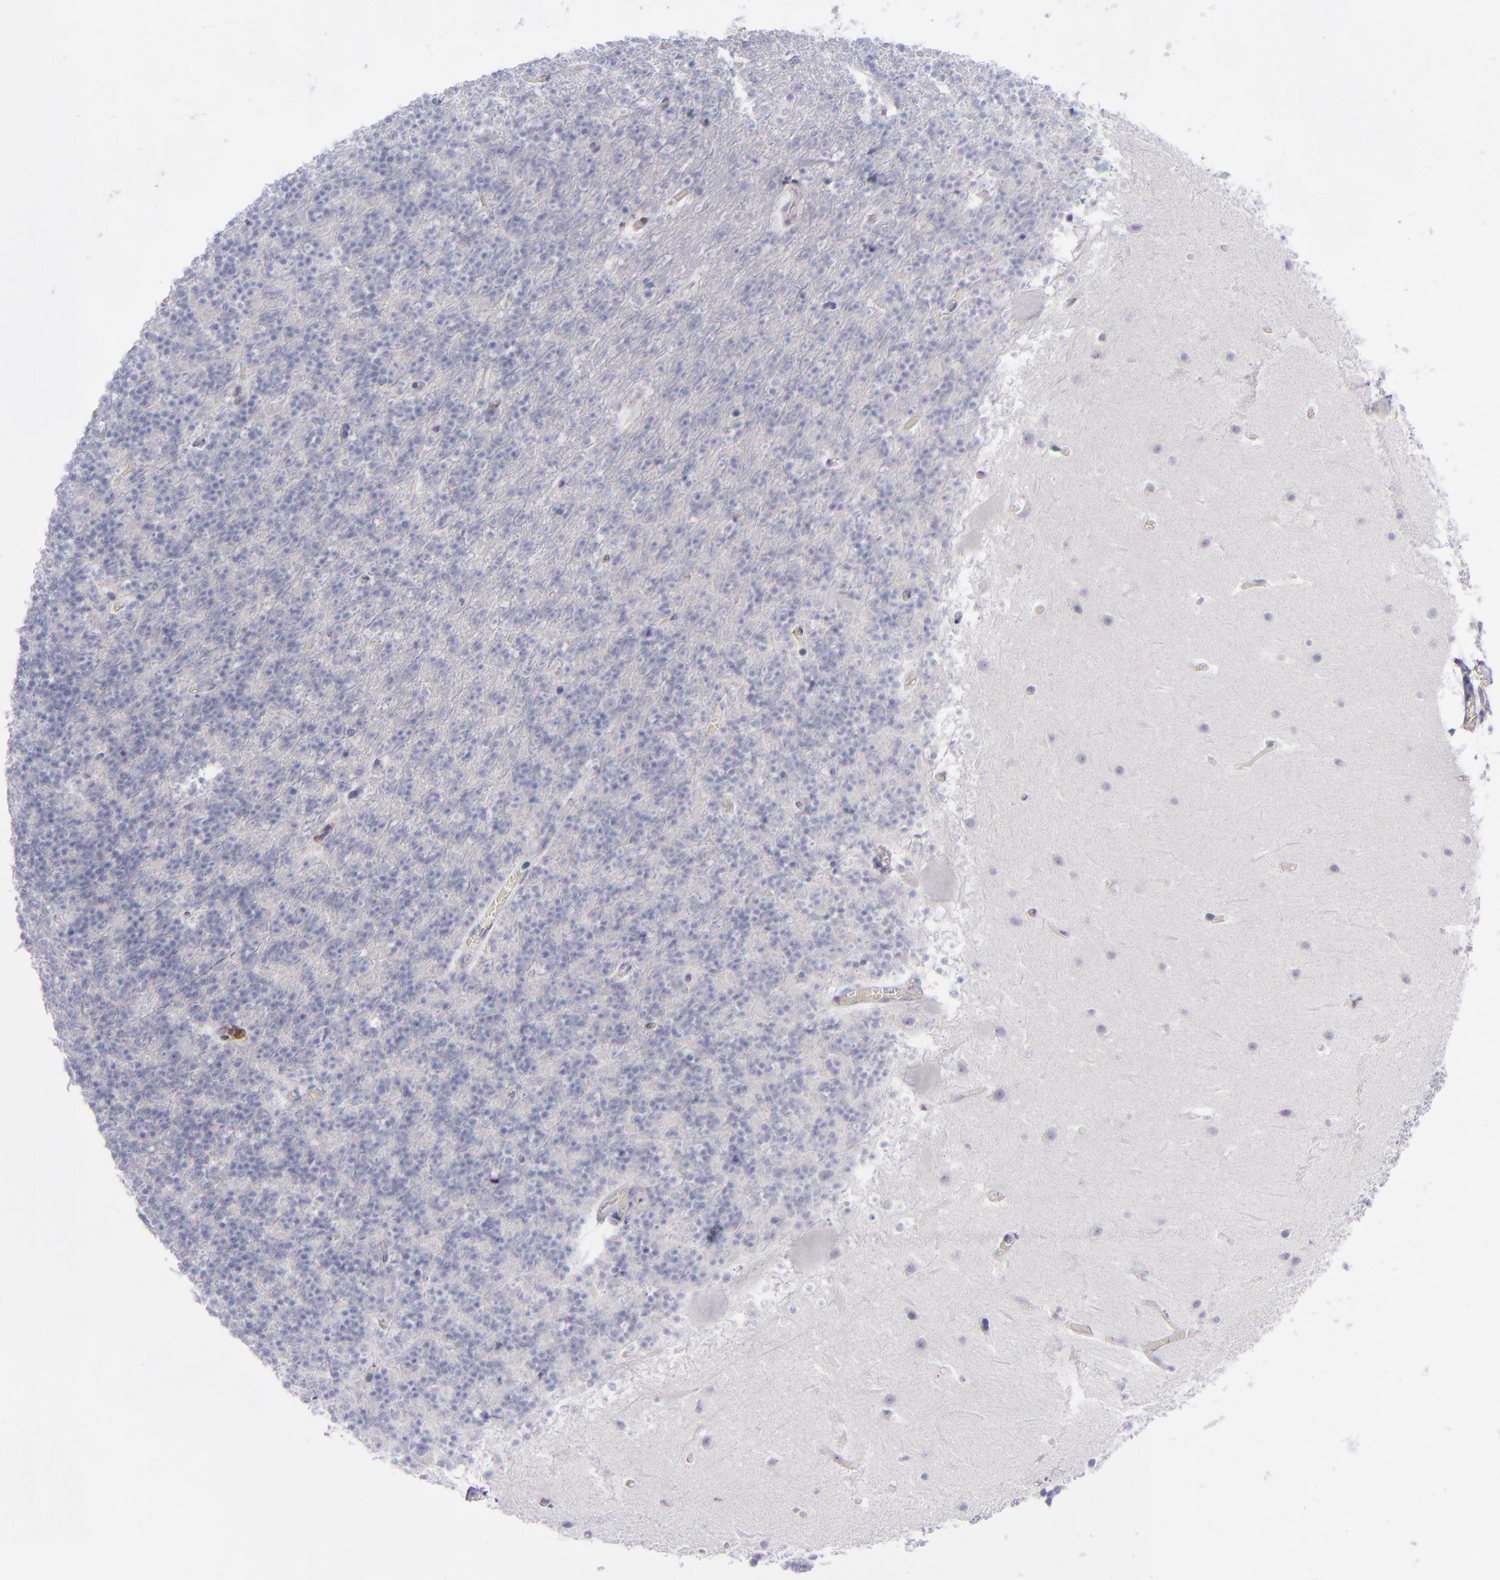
{"staining": {"intensity": "negative", "quantity": "none", "location": "none"}, "tissue": "cerebellum", "cell_type": "Cells in granular layer", "image_type": "normal", "snomed": [{"axis": "morphology", "description": "Normal tissue, NOS"}, {"axis": "topography", "description": "Cerebellum"}], "caption": "Immunohistochemistry (IHC) of benign human cerebellum exhibits no positivity in cells in granular layer.", "gene": "AURKA", "patient": {"sex": "male", "age": 45}}